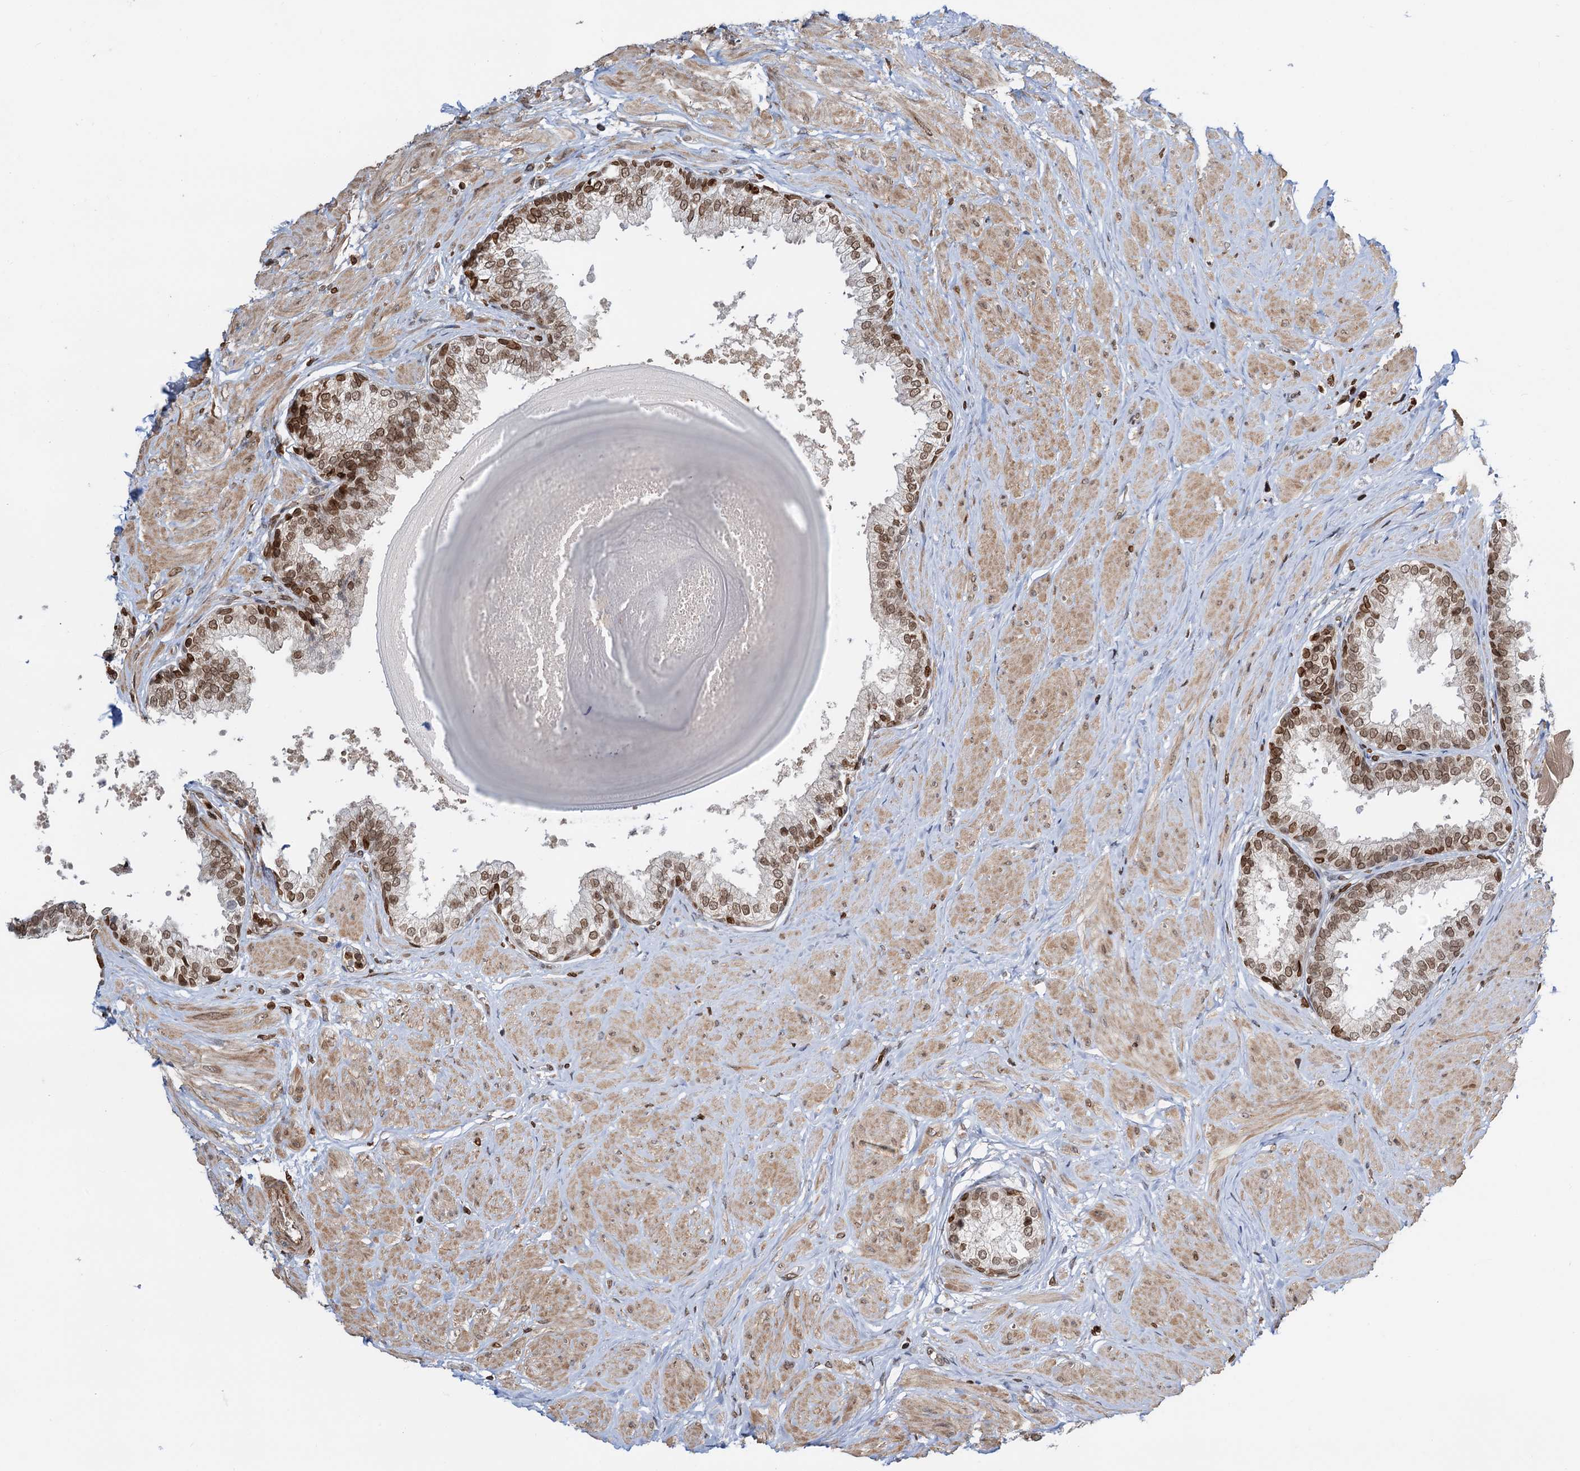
{"staining": {"intensity": "moderate", "quantity": ">75%", "location": "nuclear"}, "tissue": "prostate", "cell_type": "Glandular cells", "image_type": "normal", "snomed": [{"axis": "morphology", "description": "Normal tissue, NOS"}, {"axis": "topography", "description": "Prostate"}], "caption": "This micrograph shows immunohistochemistry staining of normal human prostate, with medium moderate nuclear staining in approximately >75% of glandular cells.", "gene": "ZC3H13", "patient": {"sex": "male", "age": 48}}